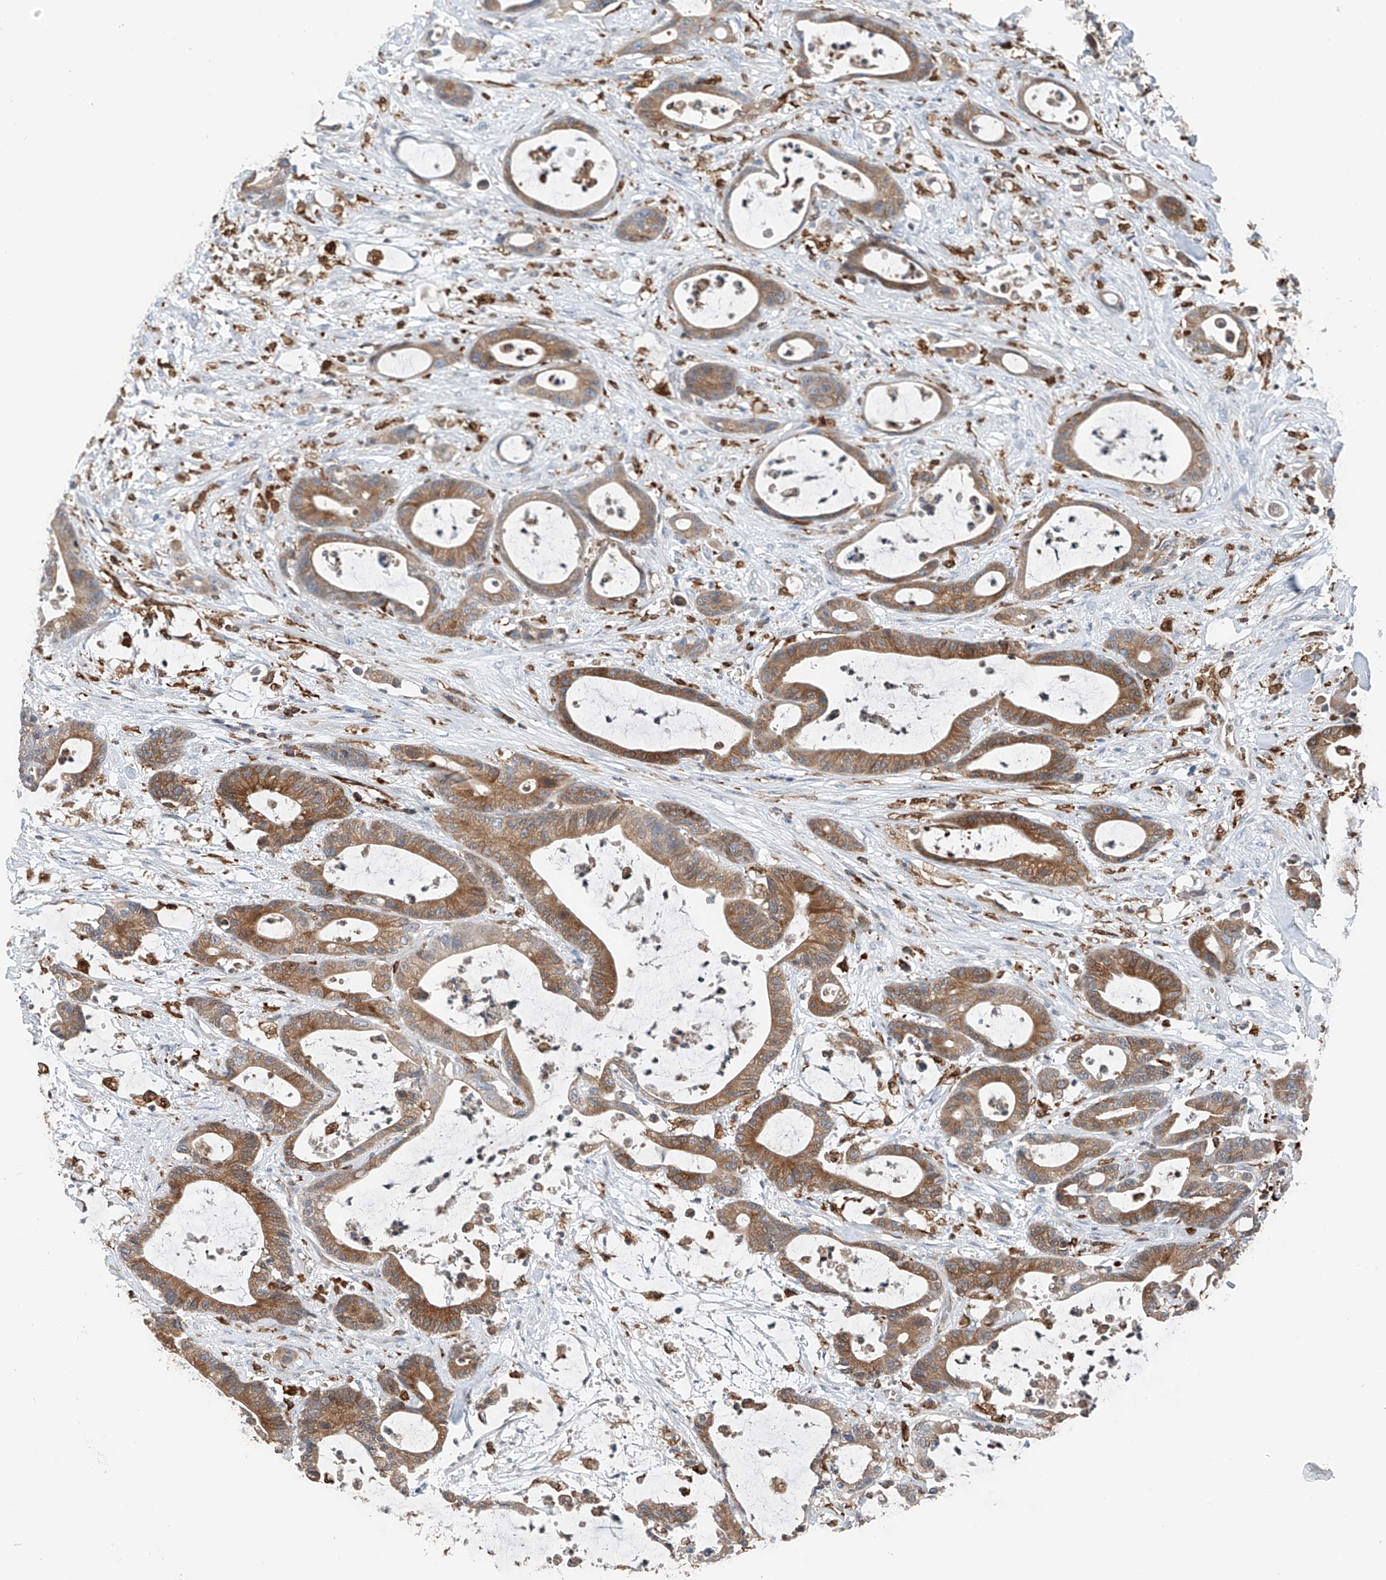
{"staining": {"intensity": "moderate", "quantity": ">75%", "location": "cytoplasmic/membranous"}, "tissue": "colorectal cancer", "cell_type": "Tumor cells", "image_type": "cancer", "snomed": [{"axis": "morphology", "description": "Adenocarcinoma, NOS"}, {"axis": "topography", "description": "Colon"}], "caption": "About >75% of tumor cells in human adenocarcinoma (colorectal) demonstrate moderate cytoplasmic/membranous protein positivity as visualized by brown immunohistochemical staining.", "gene": "TBXAS1", "patient": {"sex": "female", "age": 84}}